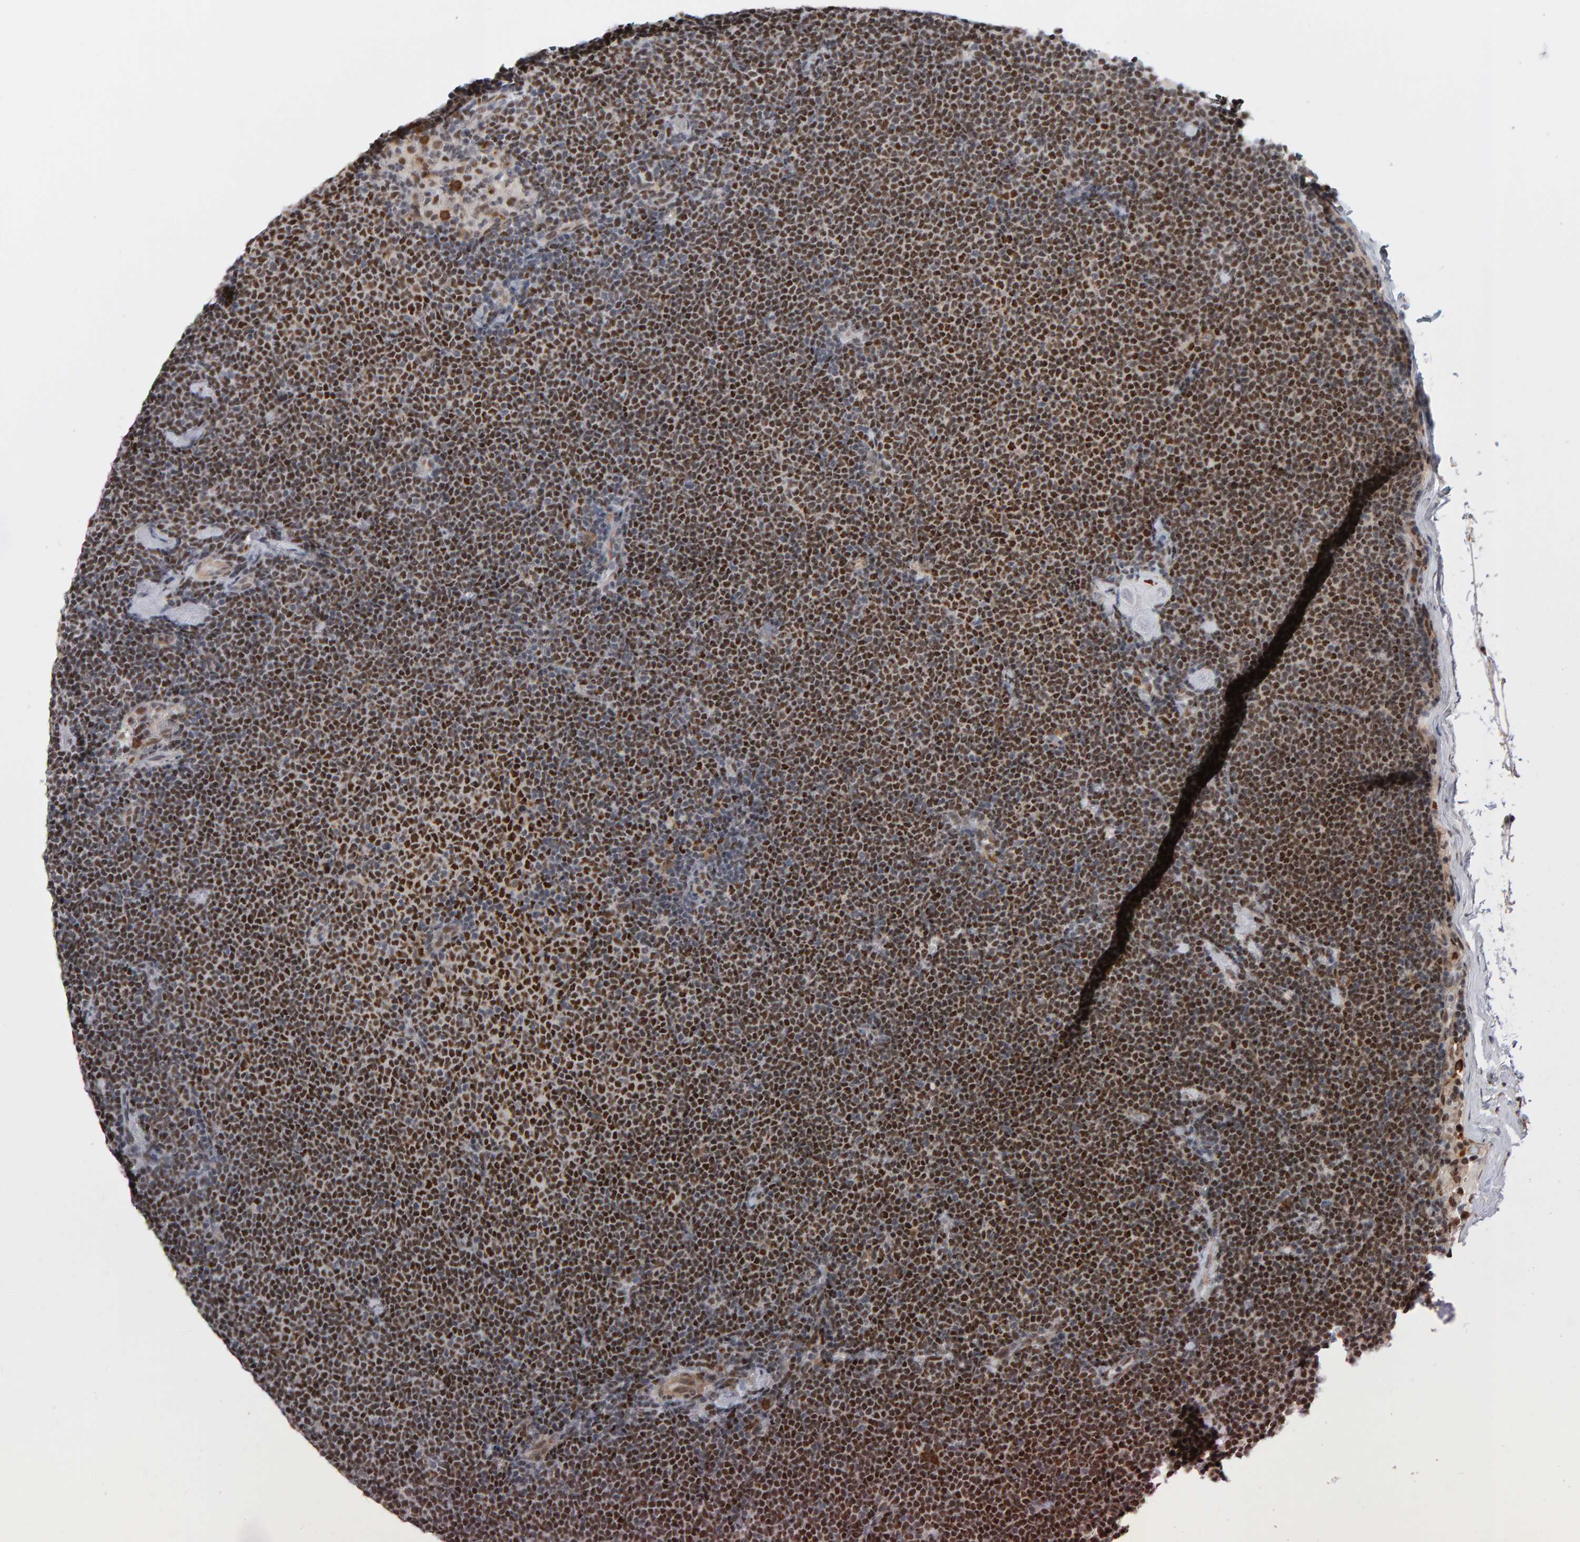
{"staining": {"intensity": "strong", "quantity": ">75%", "location": "nuclear"}, "tissue": "lymphoma", "cell_type": "Tumor cells", "image_type": "cancer", "snomed": [{"axis": "morphology", "description": "Malignant lymphoma, non-Hodgkin's type, Low grade"}, {"axis": "topography", "description": "Lymph node"}], "caption": "Protein analysis of malignant lymphoma, non-Hodgkin's type (low-grade) tissue demonstrates strong nuclear positivity in about >75% of tumor cells.", "gene": "ATF7IP", "patient": {"sex": "female", "age": 53}}